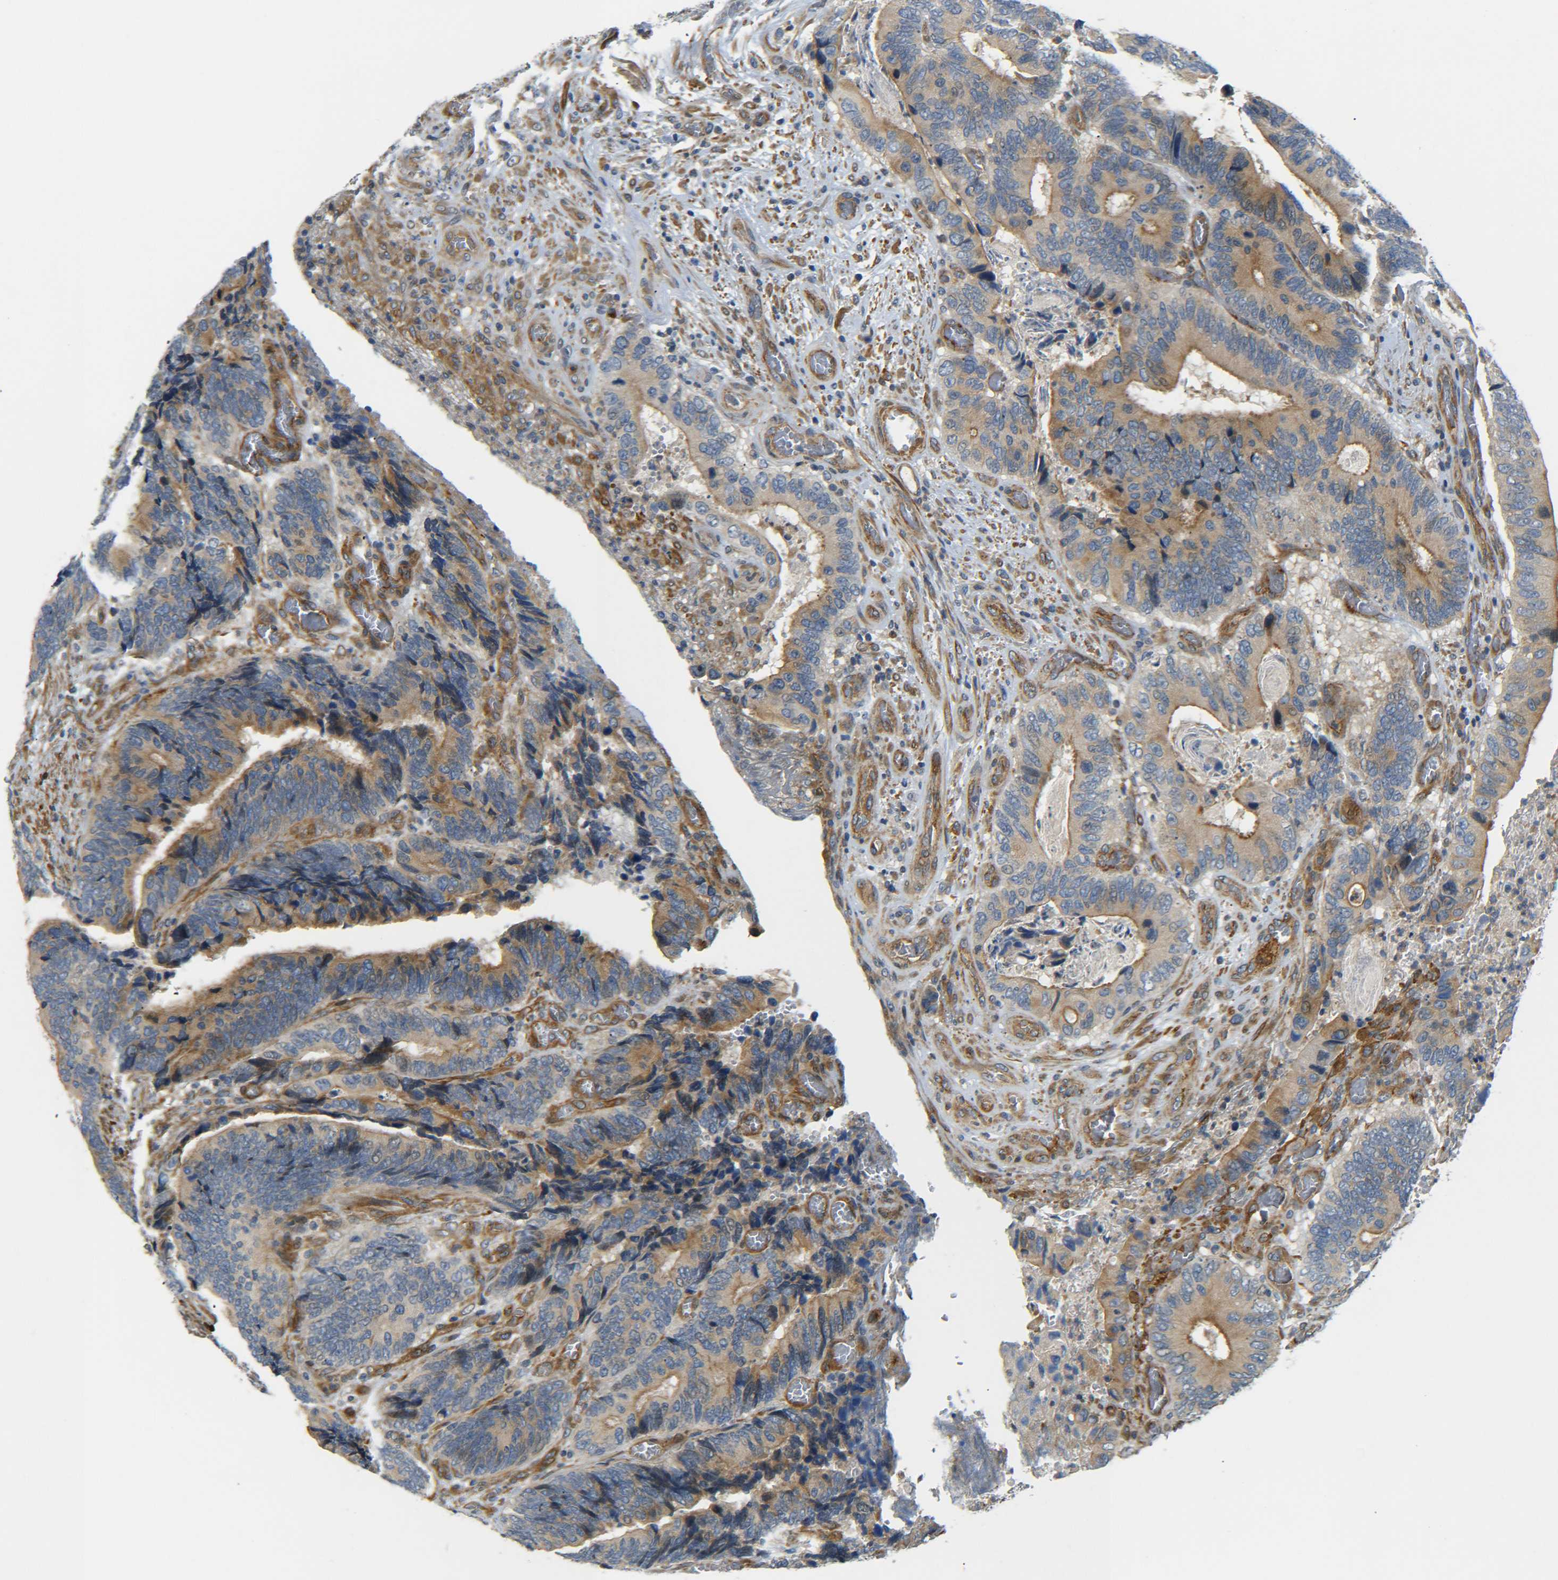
{"staining": {"intensity": "moderate", "quantity": ">75%", "location": "cytoplasmic/membranous"}, "tissue": "colorectal cancer", "cell_type": "Tumor cells", "image_type": "cancer", "snomed": [{"axis": "morphology", "description": "Adenocarcinoma, NOS"}, {"axis": "topography", "description": "Colon"}], "caption": "Colorectal cancer (adenocarcinoma) stained with a brown dye shows moderate cytoplasmic/membranous positive staining in approximately >75% of tumor cells.", "gene": "MEIS1", "patient": {"sex": "male", "age": 72}}